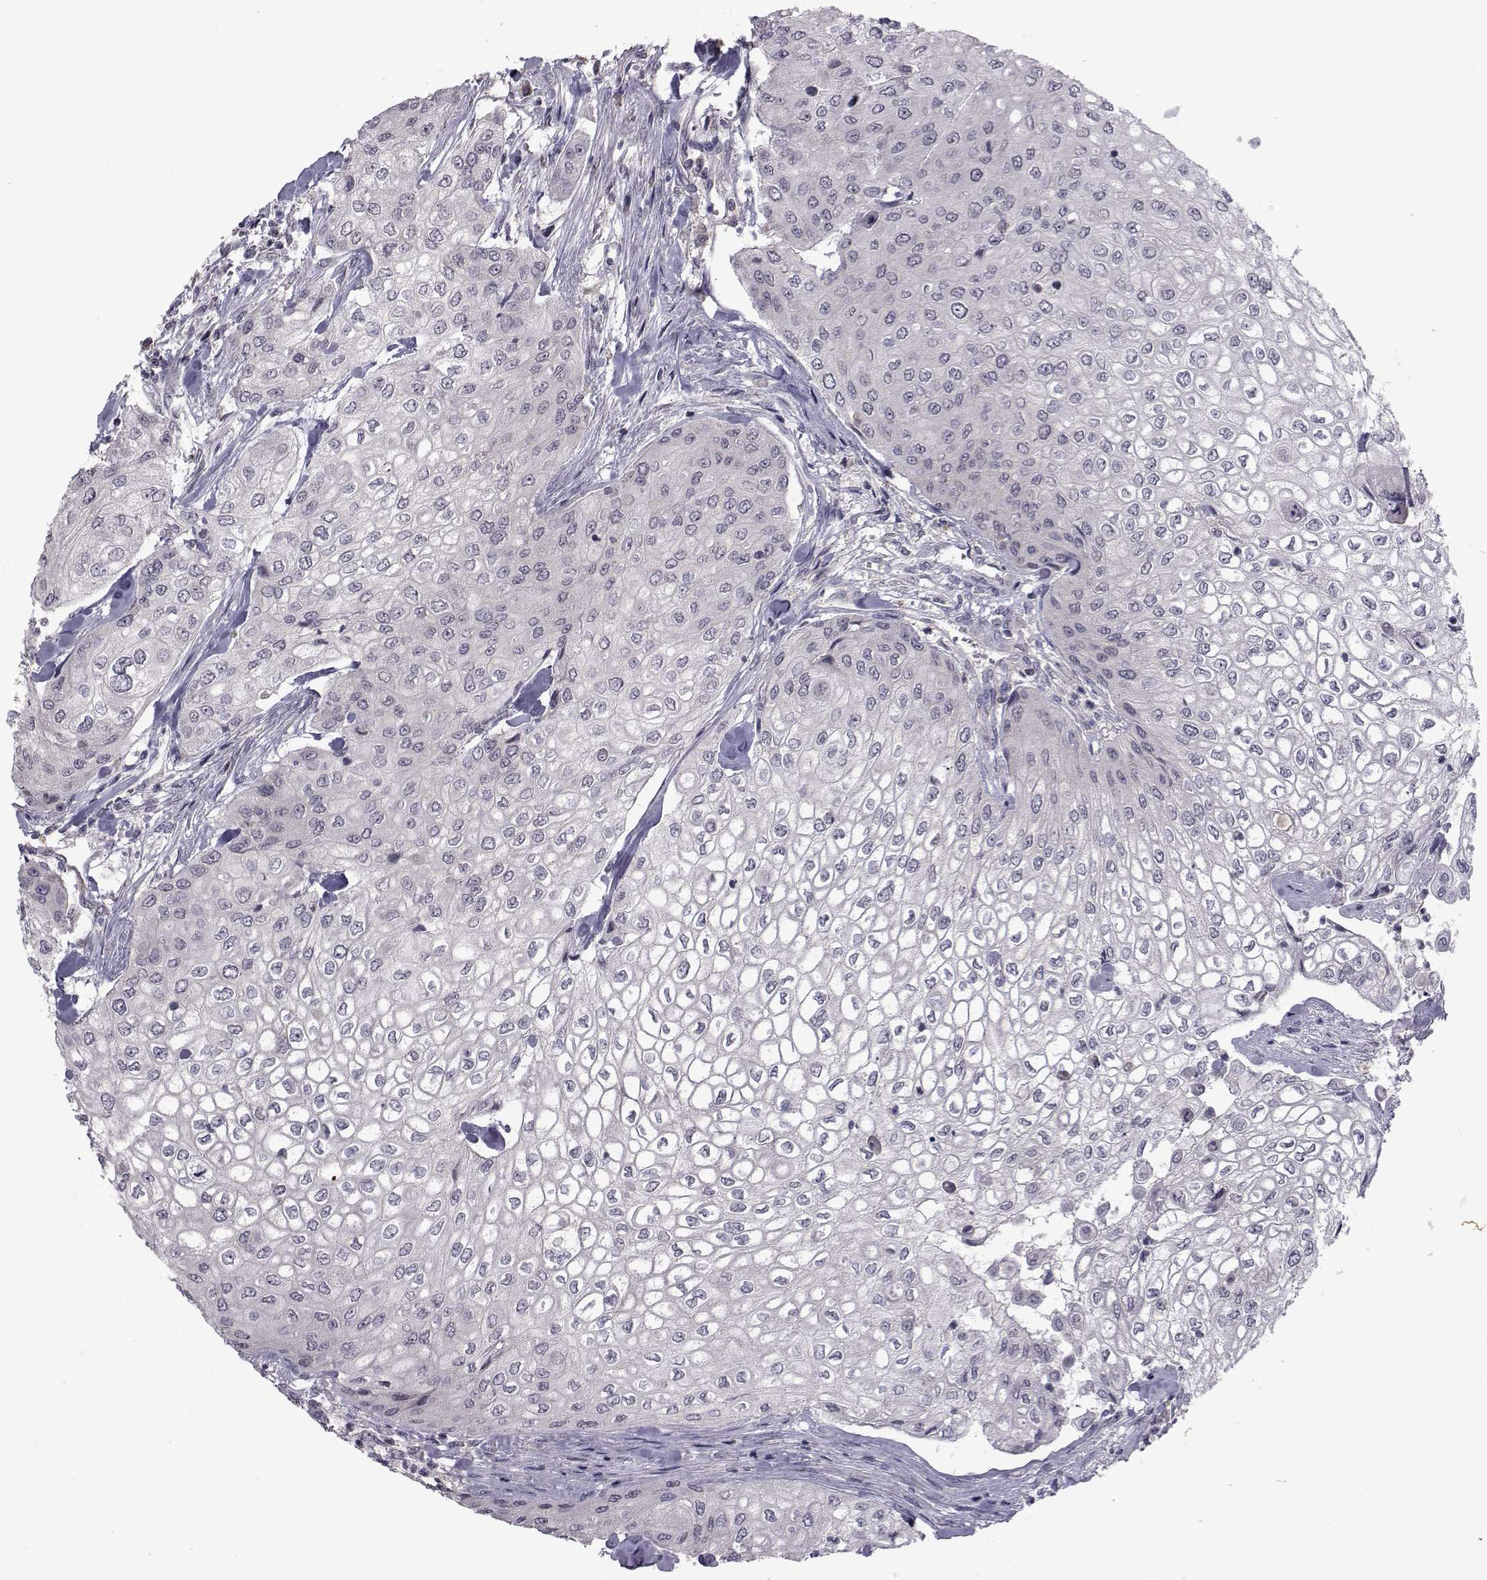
{"staining": {"intensity": "negative", "quantity": "none", "location": "none"}, "tissue": "urothelial cancer", "cell_type": "Tumor cells", "image_type": "cancer", "snomed": [{"axis": "morphology", "description": "Urothelial carcinoma, High grade"}, {"axis": "topography", "description": "Urinary bladder"}], "caption": "IHC micrograph of neoplastic tissue: urothelial carcinoma (high-grade) stained with DAB displays no significant protein expression in tumor cells.", "gene": "FDXR", "patient": {"sex": "male", "age": 62}}